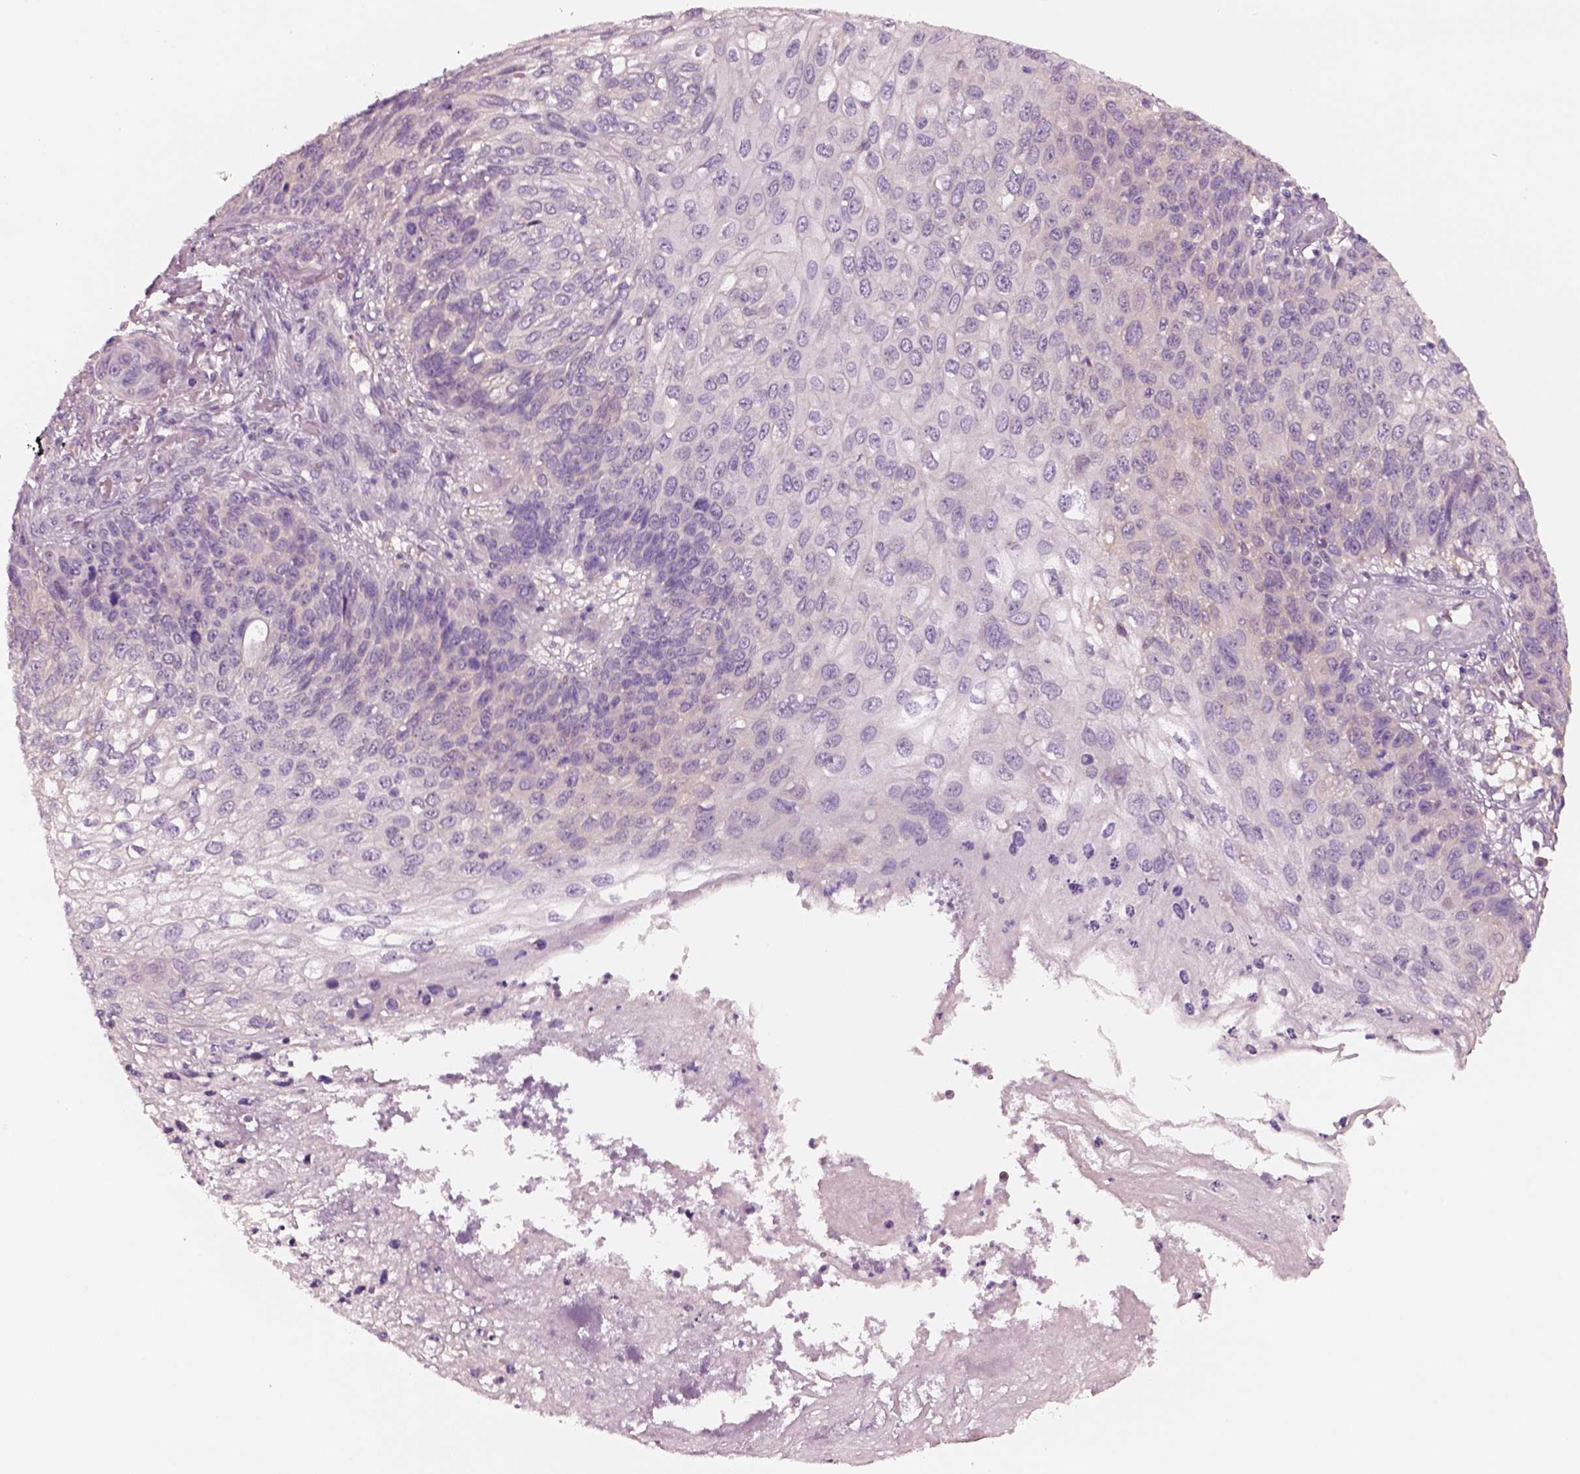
{"staining": {"intensity": "negative", "quantity": "none", "location": "none"}, "tissue": "skin cancer", "cell_type": "Tumor cells", "image_type": "cancer", "snomed": [{"axis": "morphology", "description": "Squamous cell carcinoma, NOS"}, {"axis": "topography", "description": "Skin"}], "caption": "Immunohistochemistry image of neoplastic tissue: human skin cancer (squamous cell carcinoma) stained with DAB shows no significant protein staining in tumor cells.", "gene": "ELSPBP1", "patient": {"sex": "male", "age": 92}}